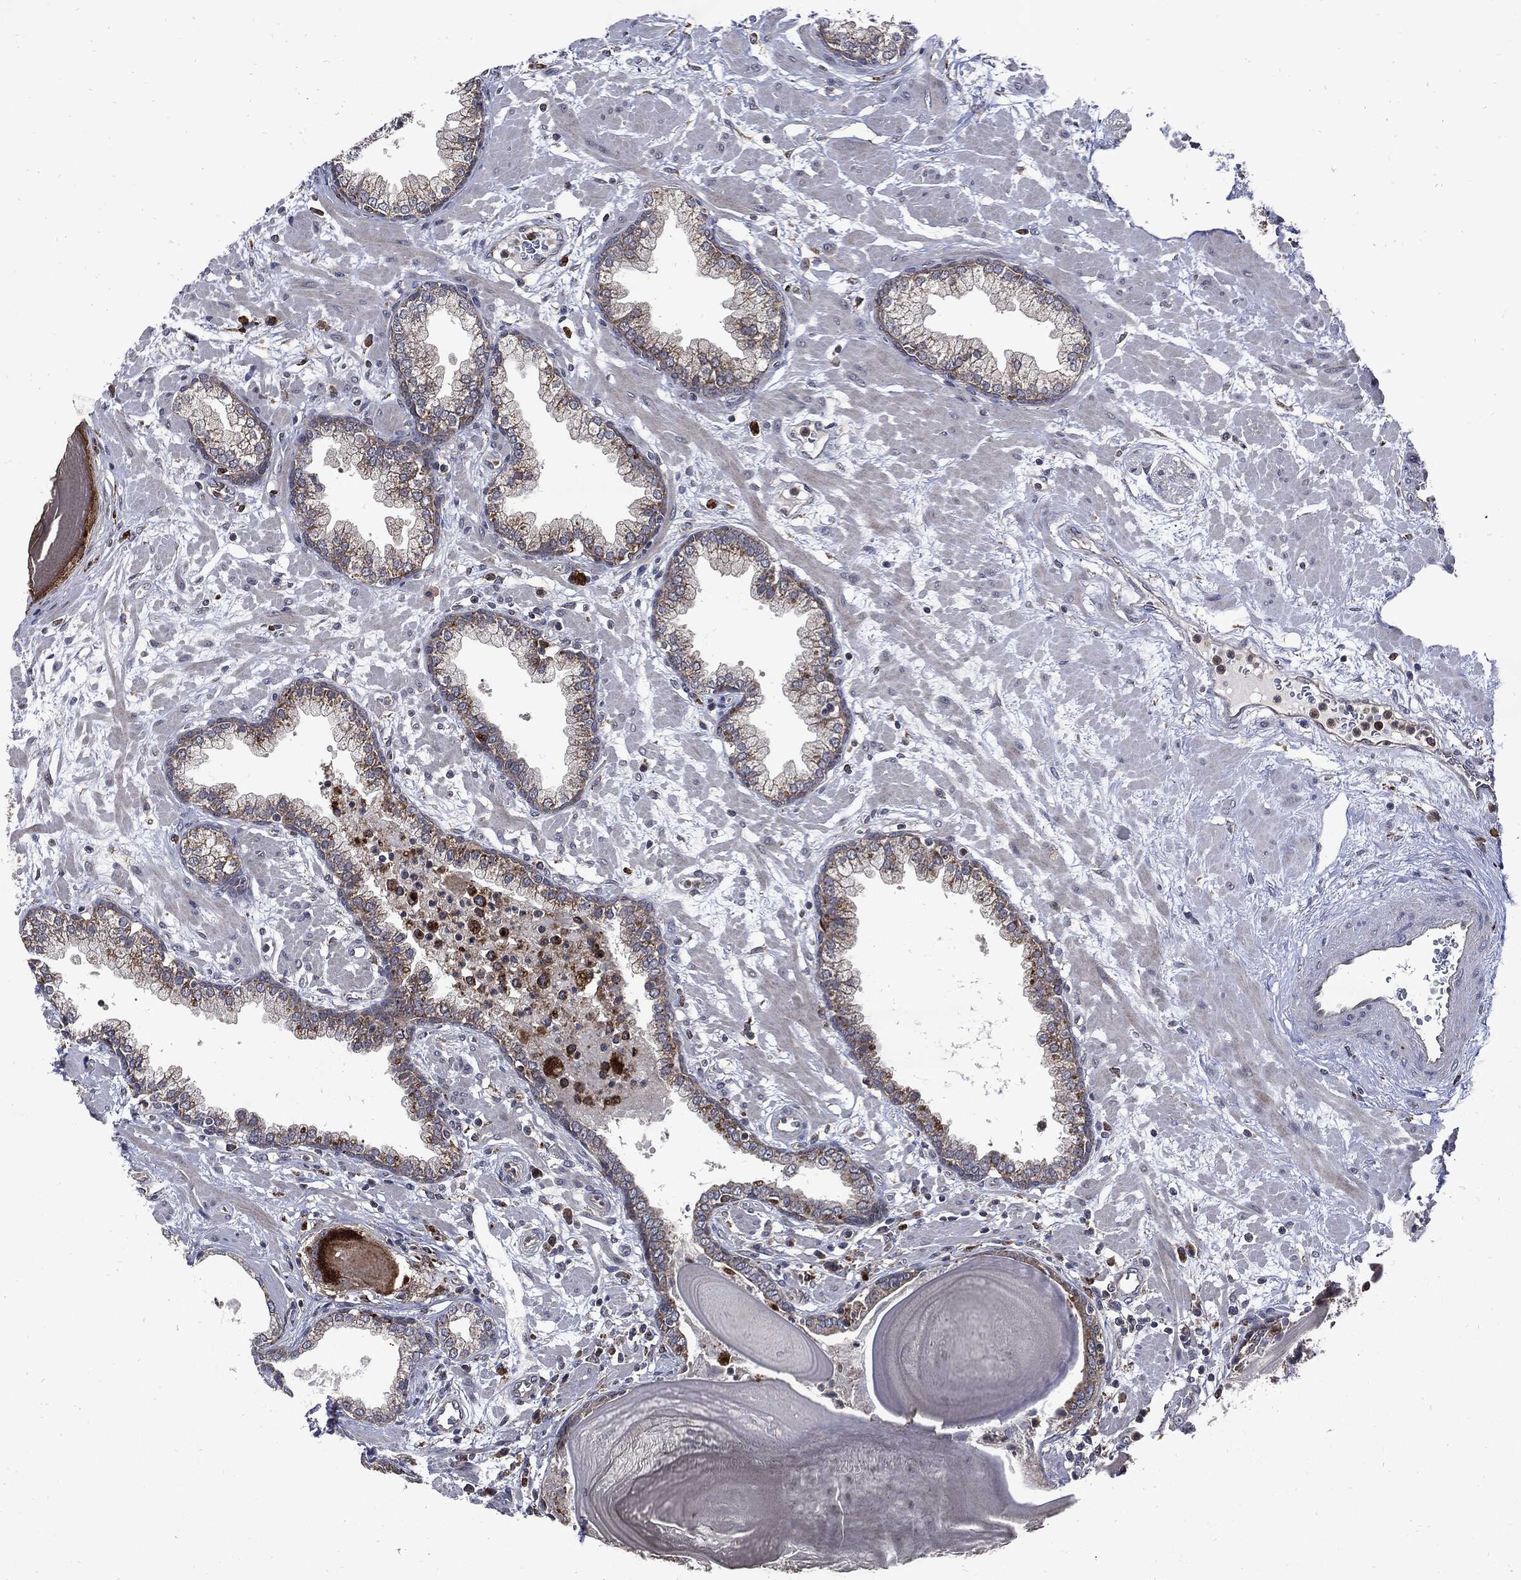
{"staining": {"intensity": "moderate", "quantity": "<25%", "location": "cytoplasmic/membranous"}, "tissue": "prostate", "cell_type": "Glandular cells", "image_type": "normal", "snomed": [{"axis": "morphology", "description": "Normal tissue, NOS"}, {"axis": "topography", "description": "Prostate"}], "caption": "Immunohistochemistry (IHC) of unremarkable prostate reveals low levels of moderate cytoplasmic/membranous staining in about <25% of glandular cells. (DAB IHC, brown staining for protein, blue staining for nuclei).", "gene": "SLC31A2", "patient": {"sex": "male", "age": 63}}